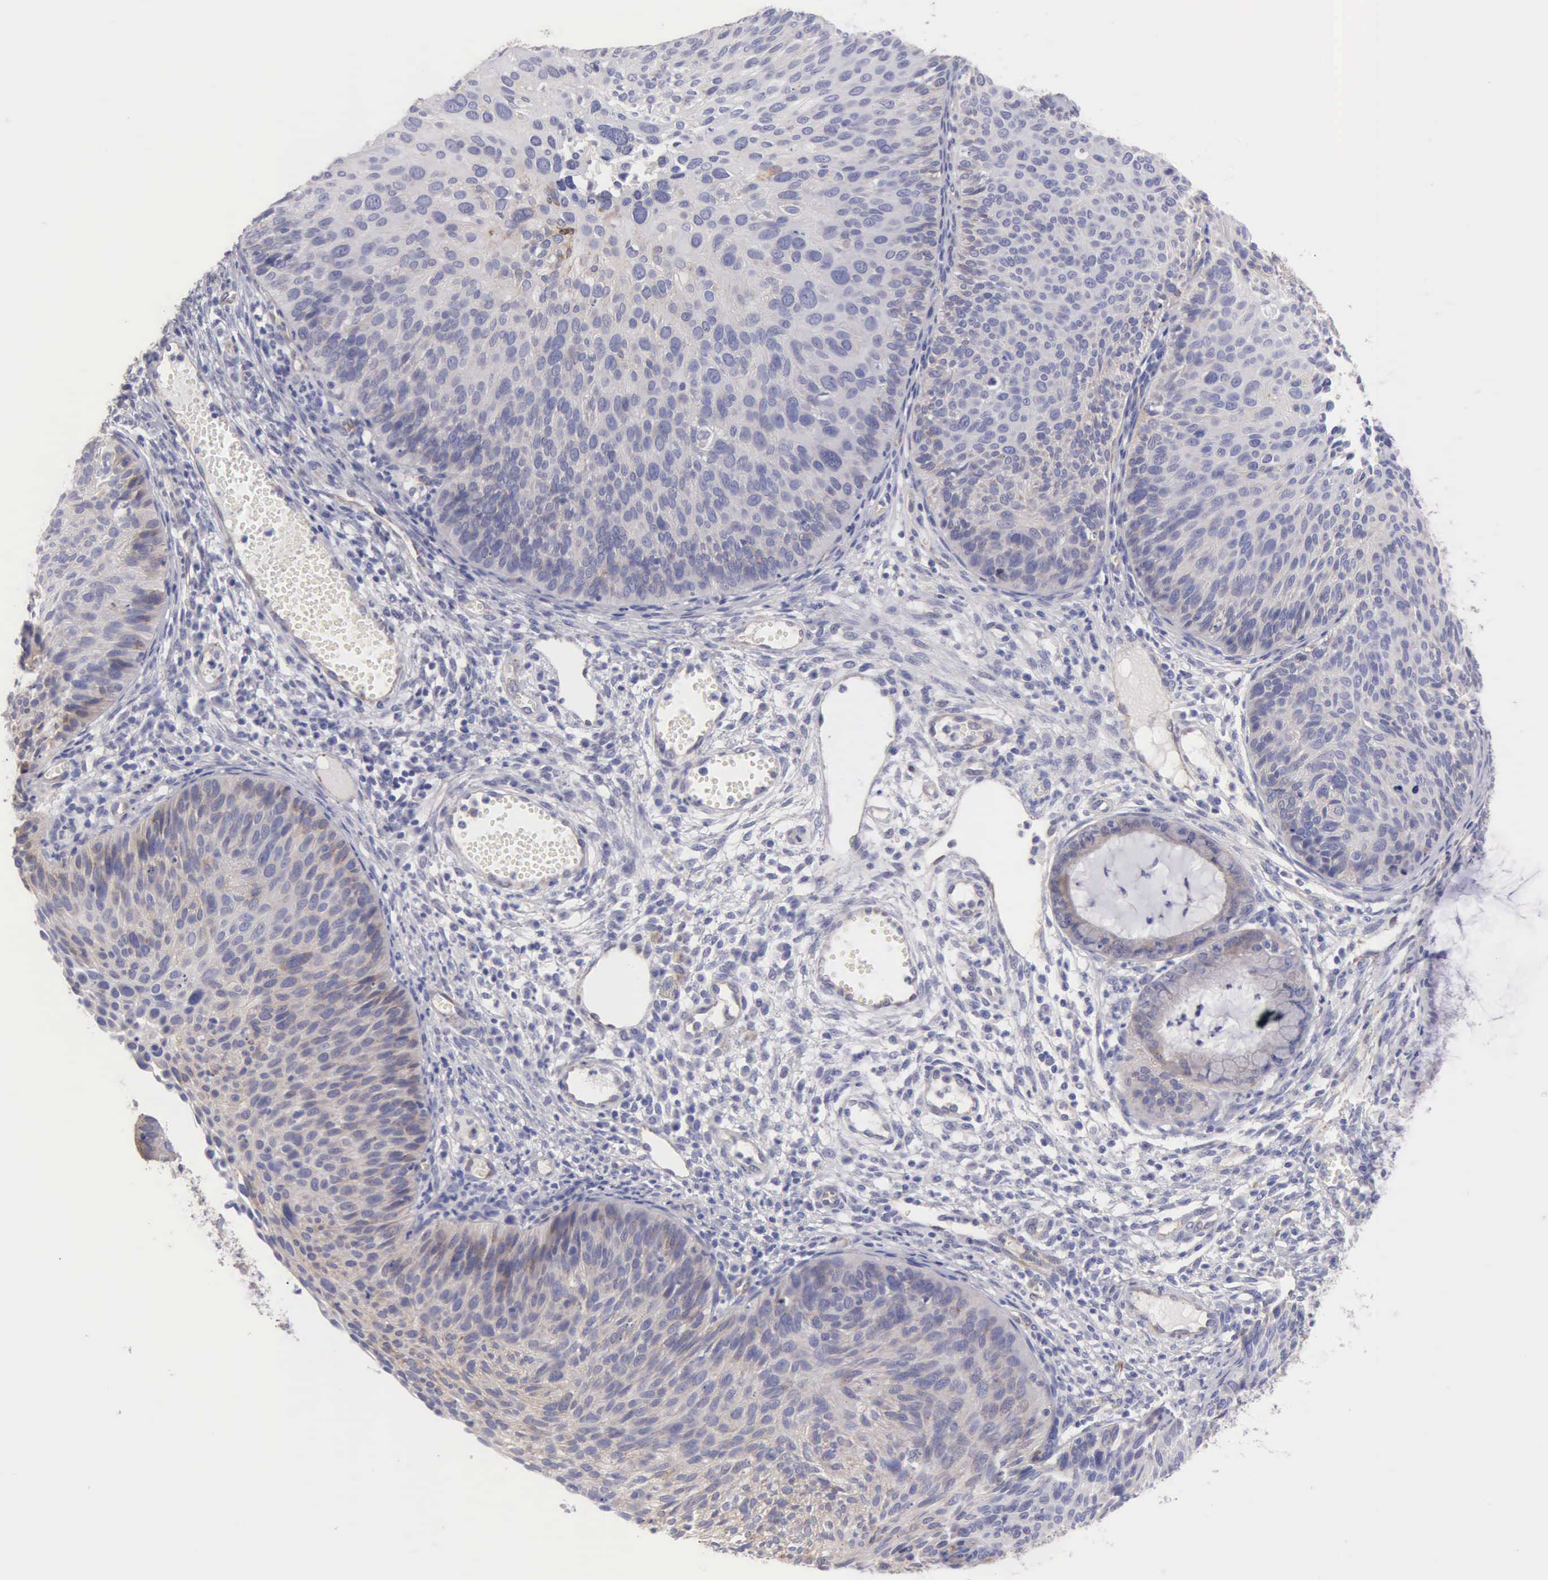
{"staining": {"intensity": "weak", "quantity": "<25%", "location": "cytoplasmic/membranous"}, "tissue": "cervical cancer", "cell_type": "Tumor cells", "image_type": "cancer", "snomed": [{"axis": "morphology", "description": "Squamous cell carcinoma, NOS"}, {"axis": "topography", "description": "Cervix"}], "caption": "Tumor cells are negative for brown protein staining in squamous cell carcinoma (cervical).", "gene": "APP", "patient": {"sex": "female", "age": 36}}